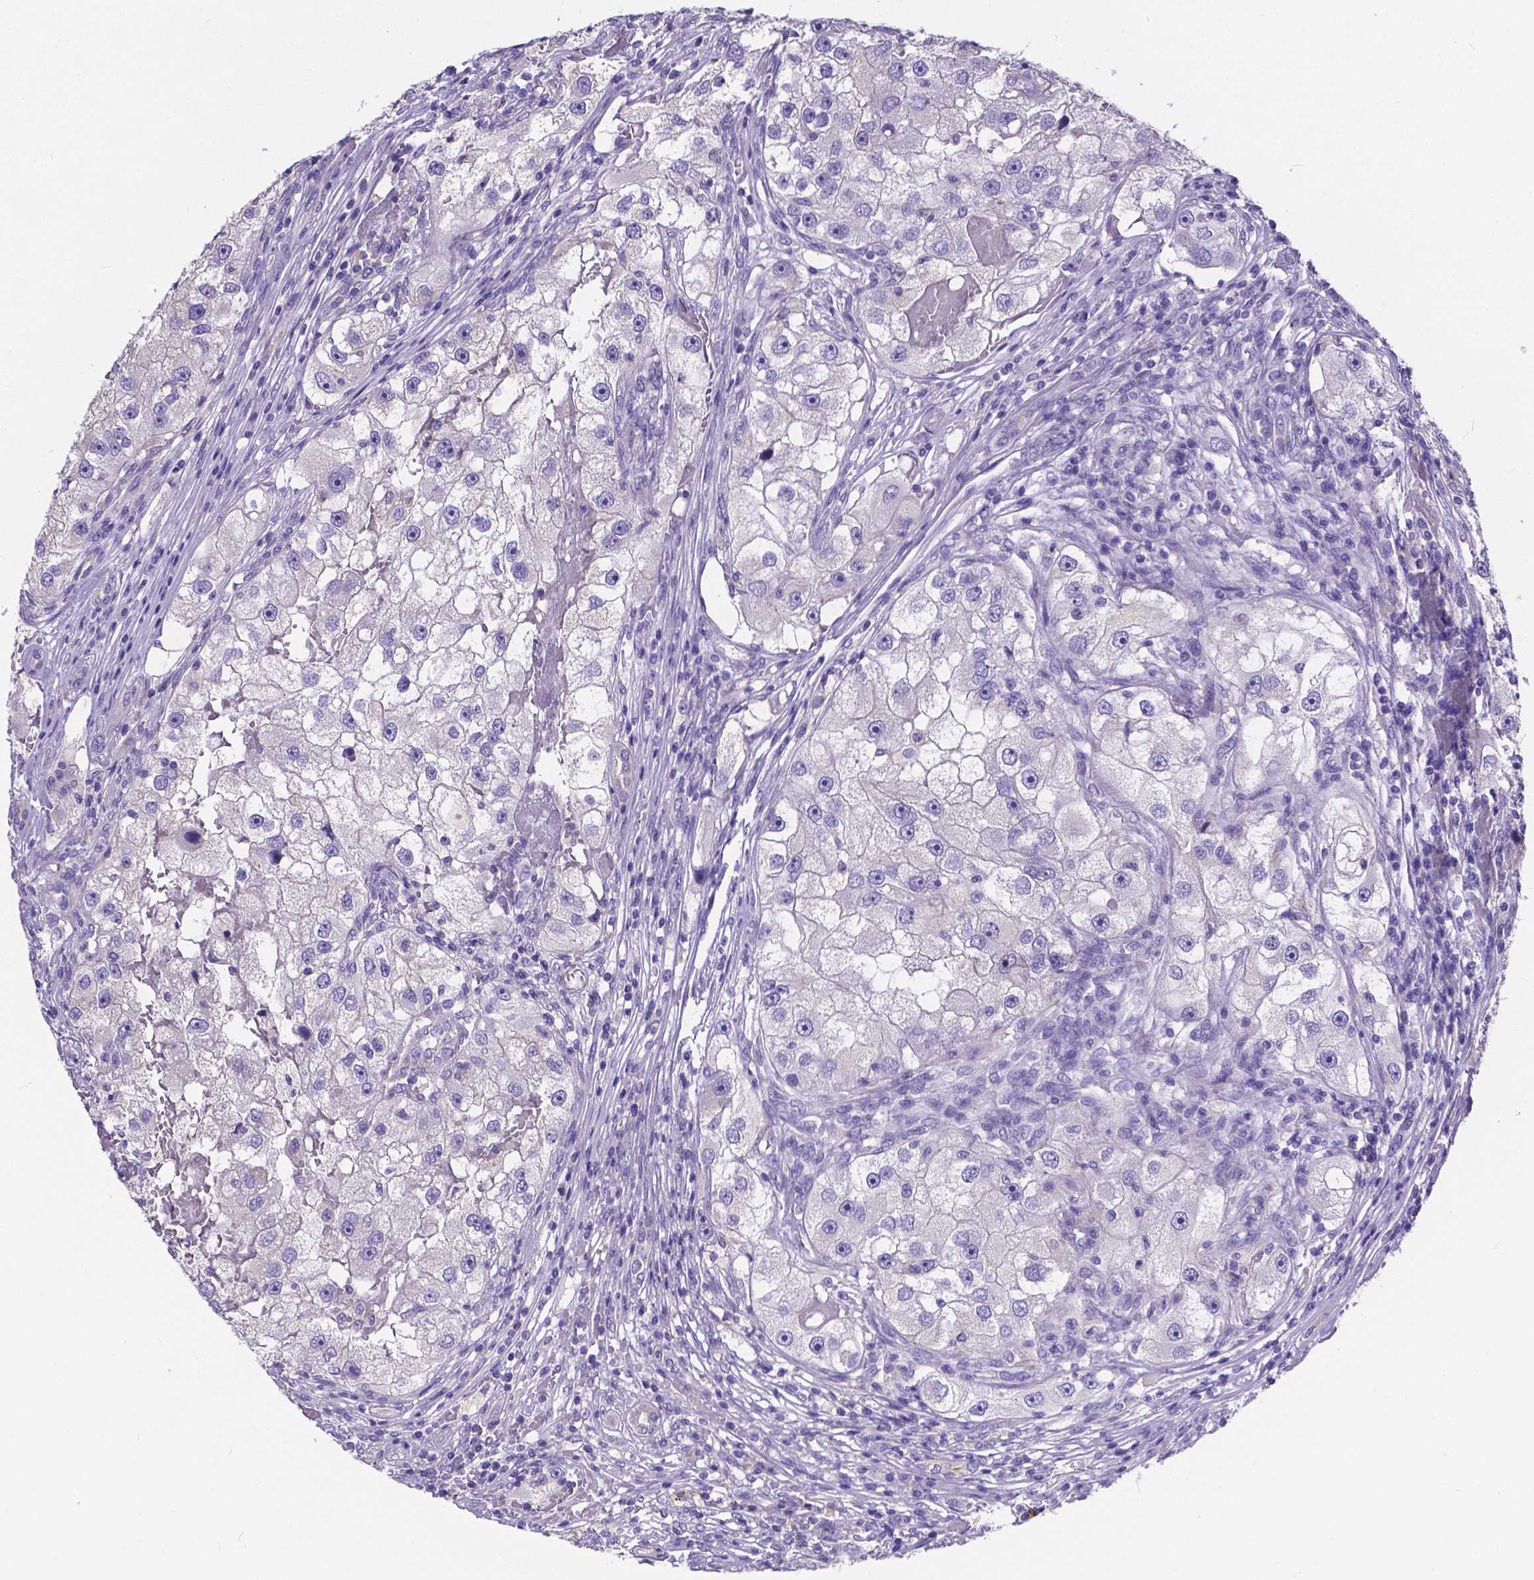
{"staining": {"intensity": "negative", "quantity": "none", "location": "none"}, "tissue": "renal cancer", "cell_type": "Tumor cells", "image_type": "cancer", "snomed": [{"axis": "morphology", "description": "Adenocarcinoma, NOS"}, {"axis": "topography", "description": "Kidney"}], "caption": "Renal adenocarcinoma stained for a protein using immunohistochemistry displays no expression tumor cells.", "gene": "ATP6V1D", "patient": {"sex": "male", "age": 63}}